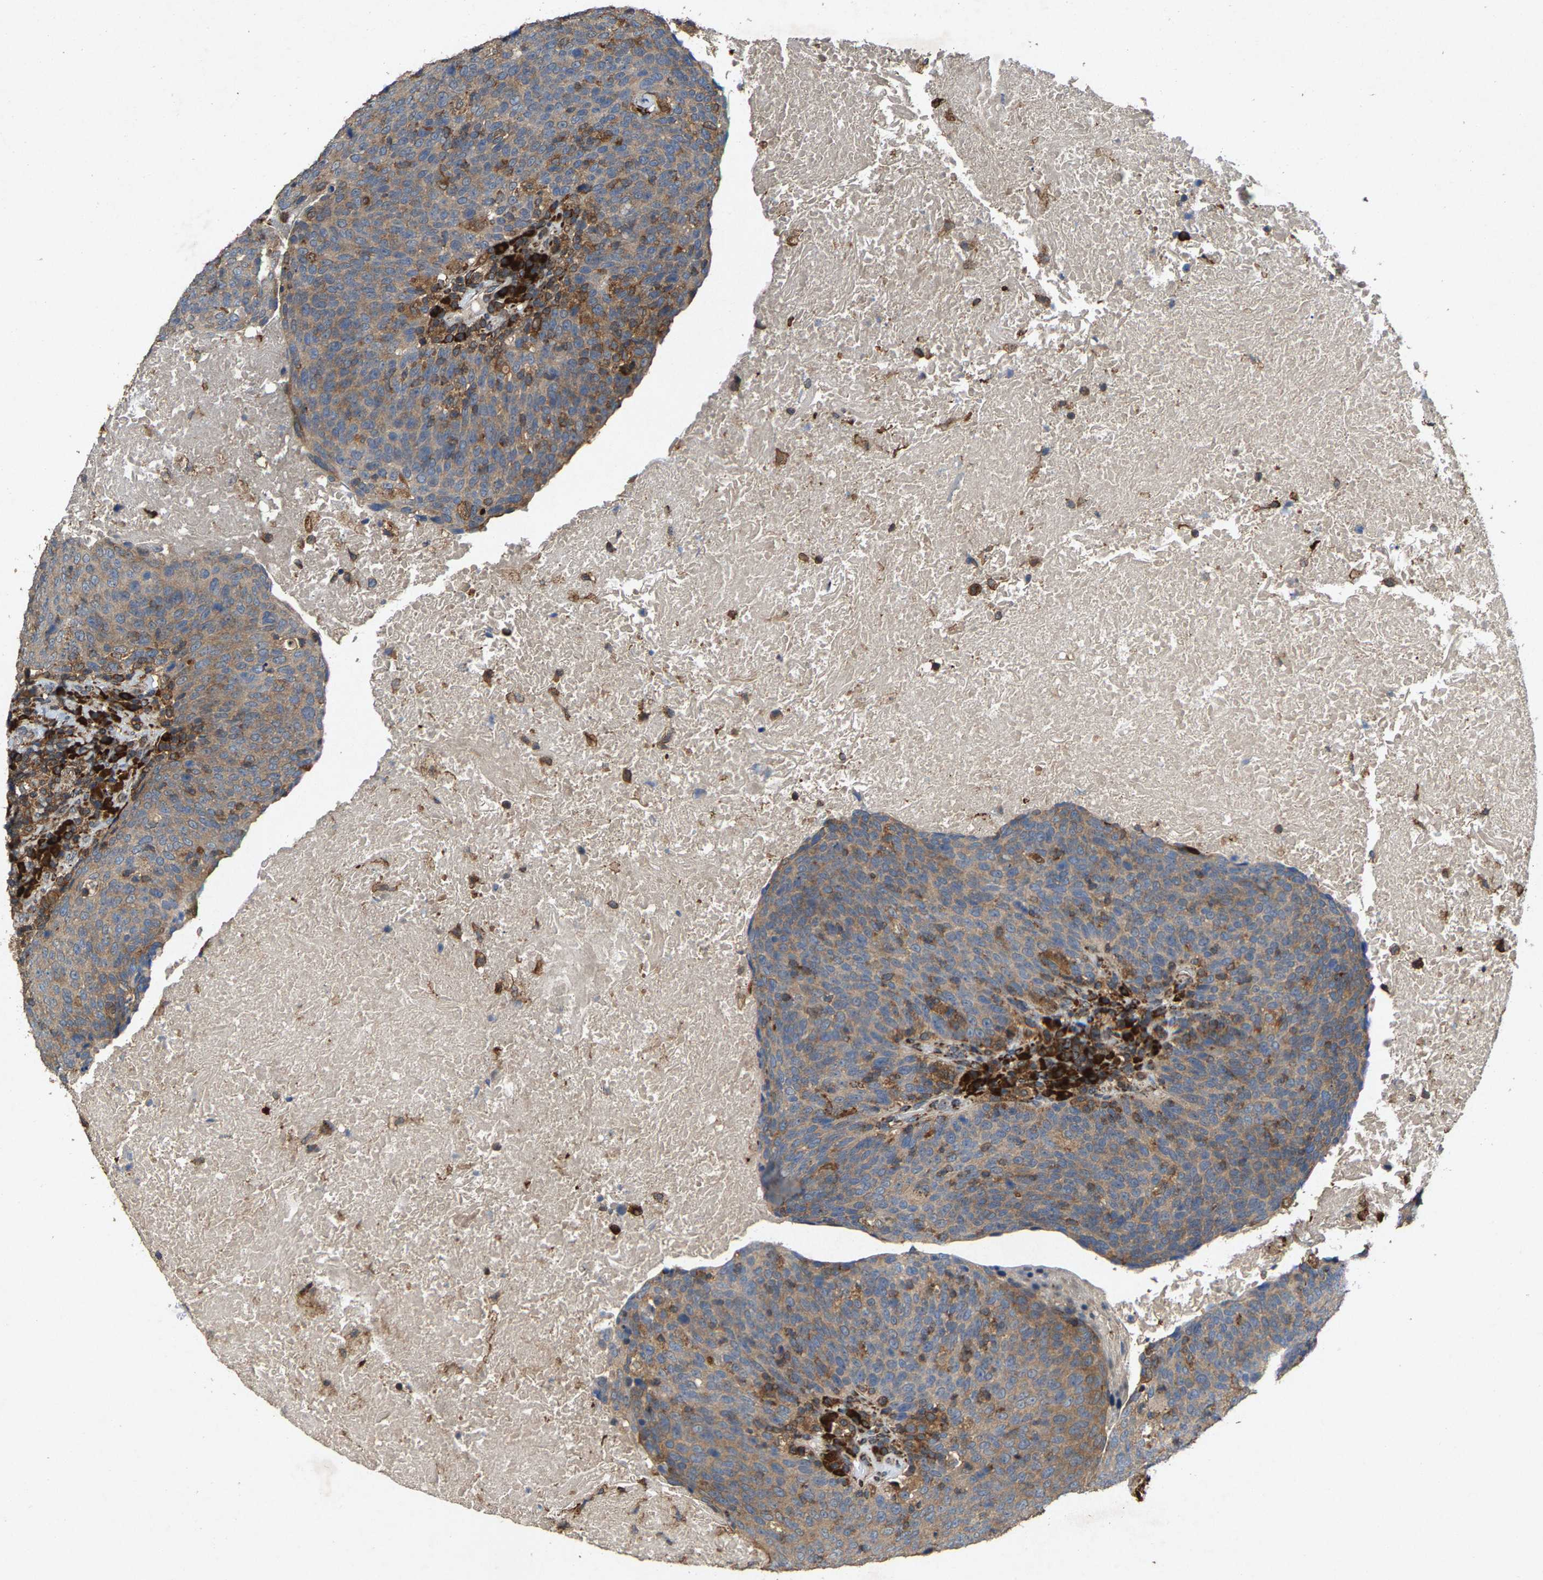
{"staining": {"intensity": "moderate", "quantity": ">75%", "location": "cytoplasmic/membranous"}, "tissue": "head and neck cancer", "cell_type": "Tumor cells", "image_type": "cancer", "snomed": [{"axis": "morphology", "description": "Squamous cell carcinoma, NOS"}, {"axis": "morphology", "description": "Squamous cell carcinoma, metastatic, NOS"}, {"axis": "topography", "description": "Lymph node"}, {"axis": "topography", "description": "Head-Neck"}], "caption": "Head and neck cancer (metastatic squamous cell carcinoma) stained with DAB (3,3'-diaminobenzidine) immunohistochemistry reveals medium levels of moderate cytoplasmic/membranous expression in approximately >75% of tumor cells.", "gene": "FGD3", "patient": {"sex": "male", "age": 62}}